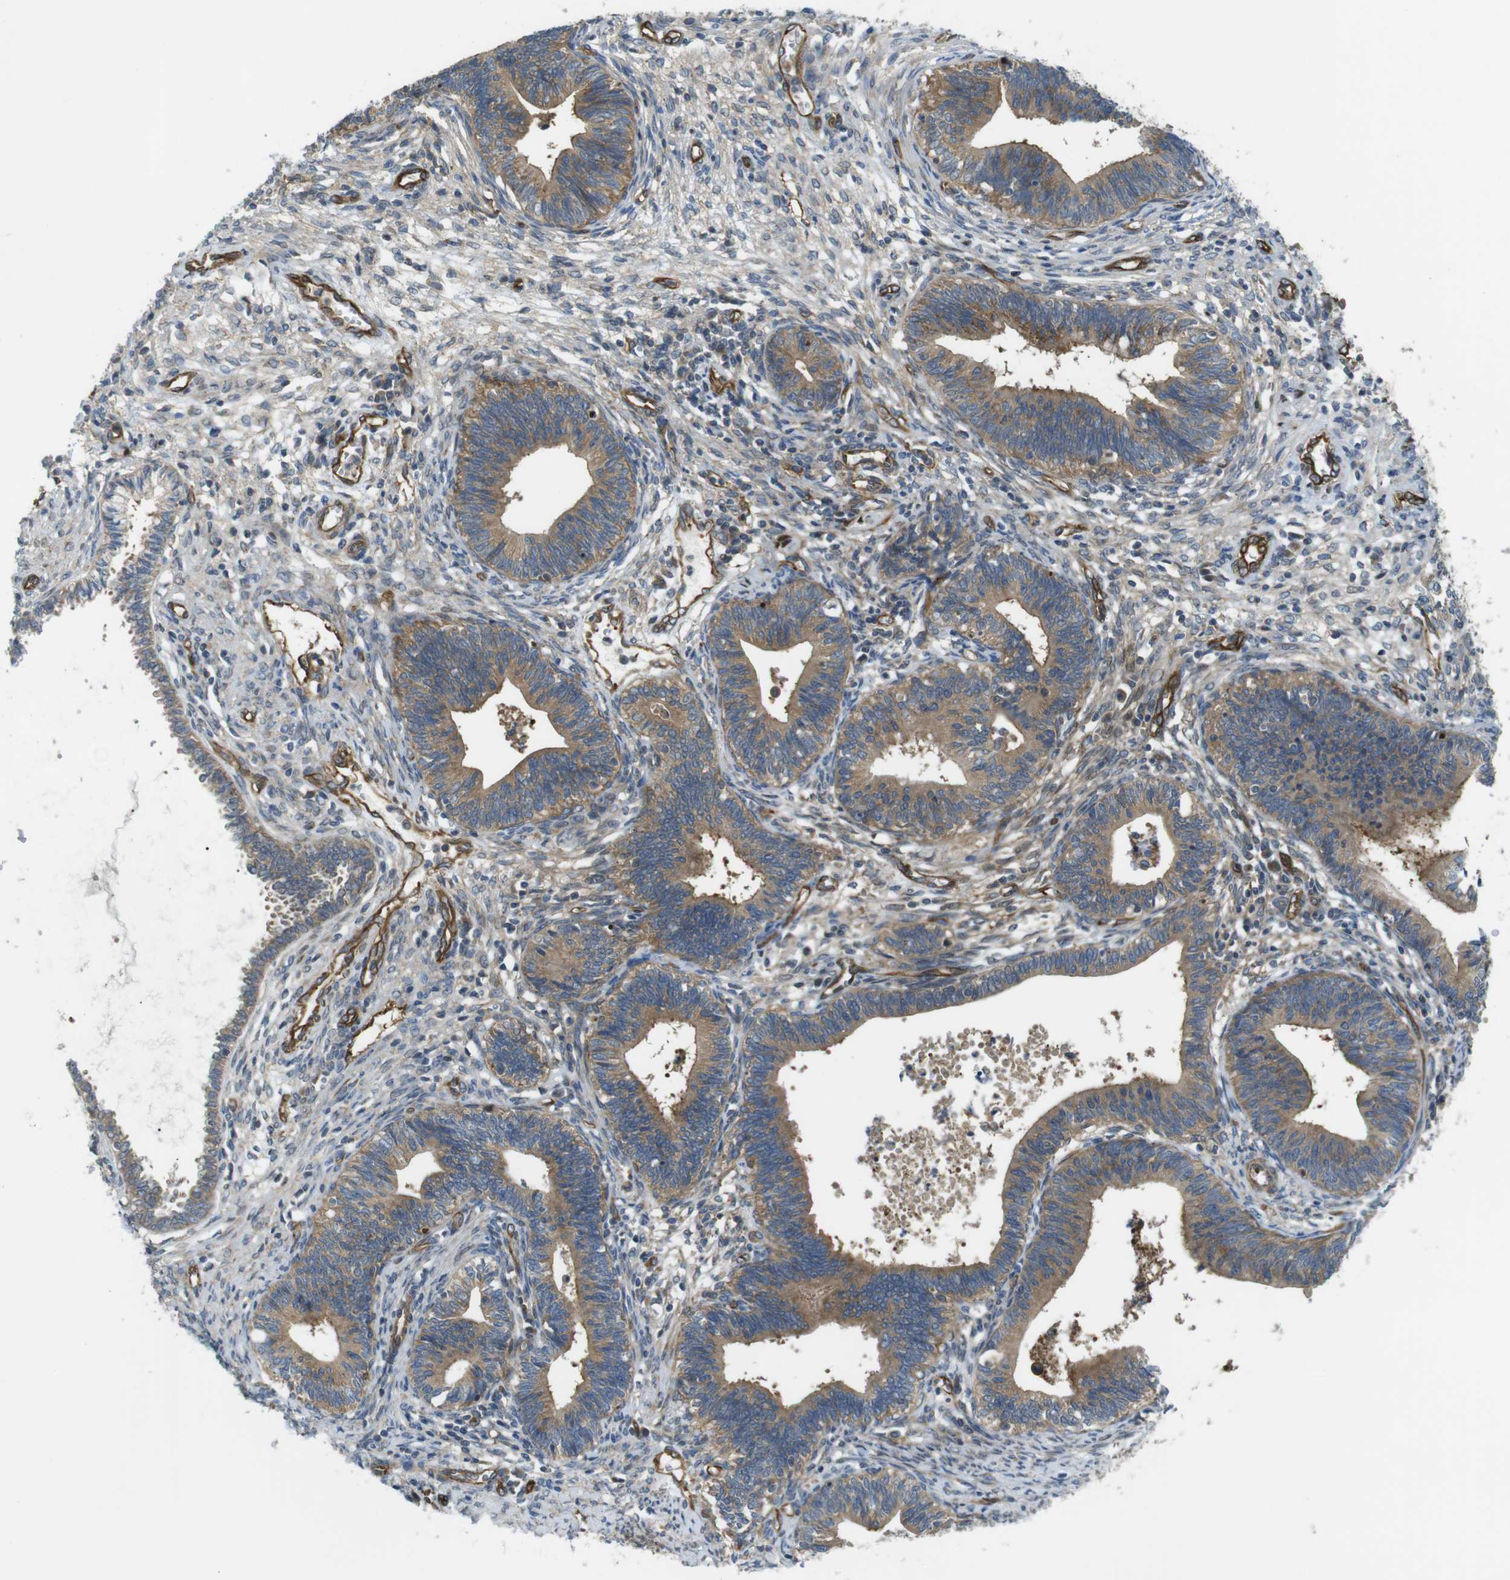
{"staining": {"intensity": "moderate", "quantity": ">75%", "location": "cytoplasmic/membranous"}, "tissue": "cervical cancer", "cell_type": "Tumor cells", "image_type": "cancer", "snomed": [{"axis": "morphology", "description": "Adenocarcinoma, NOS"}, {"axis": "topography", "description": "Cervix"}], "caption": "Brown immunohistochemical staining in human cervical cancer demonstrates moderate cytoplasmic/membranous staining in about >75% of tumor cells. The protein of interest is stained brown, and the nuclei are stained in blue (DAB (3,3'-diaminobenzidine) IHC with brightfield microscopy, high magnification).", "gene": "TSC1", "patient": {"sex": "female", "age": 44}}